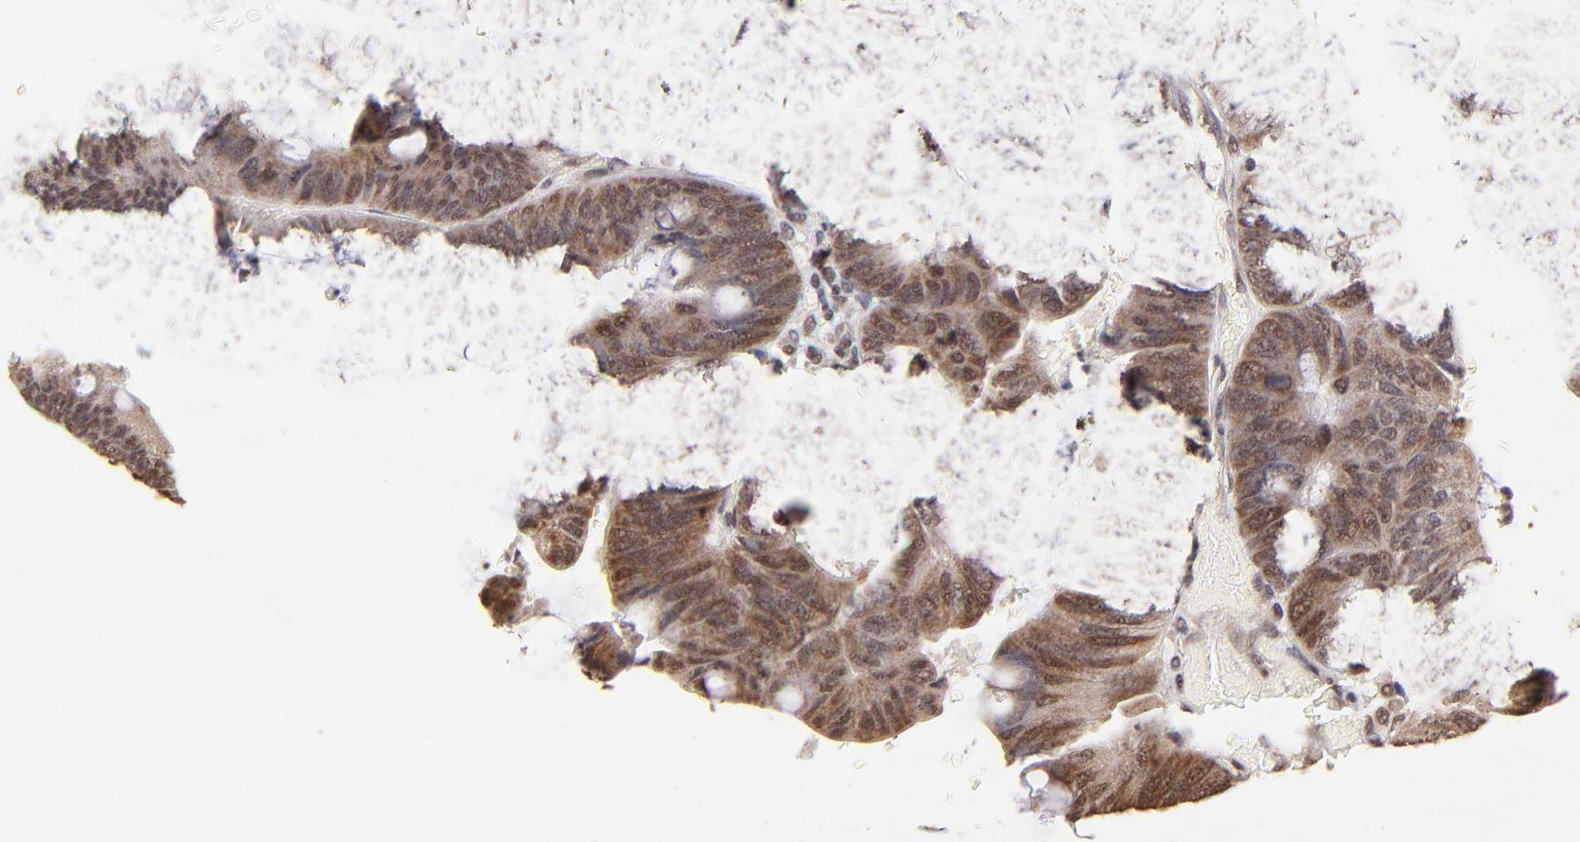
{"staining": {"intensity": "weak", "quantity": ">75%", "location": "cytoplasmic/membranous,nuclear"}, "tissue": "colorectal cancer", "cell_type": "Tumor cells", "image_type": "cancer", "snomed": [{"axis": "morphology", "description": "Normal tissue, NOS"}, {"axis": "morphology", "description": "Adenocarcinoma, NOS"}, {"axis": "topography", "description": "Rectum"}], "caption": "Protein expression analysis of human colorectal cancer (adenocarcinoma) reveals weak cytoplasmic/membranous and nuclear expression in approximately >75% of tumor cells. The staining was performed using DAB (3,3'-diaminobenzidine) to visualize the protein expression in brown, while the nuclei were stained in blue with hematoxylin (Magnification: 20x).", "gene": "ZNF670", "patient": {"sex": "male", "age": 92}}